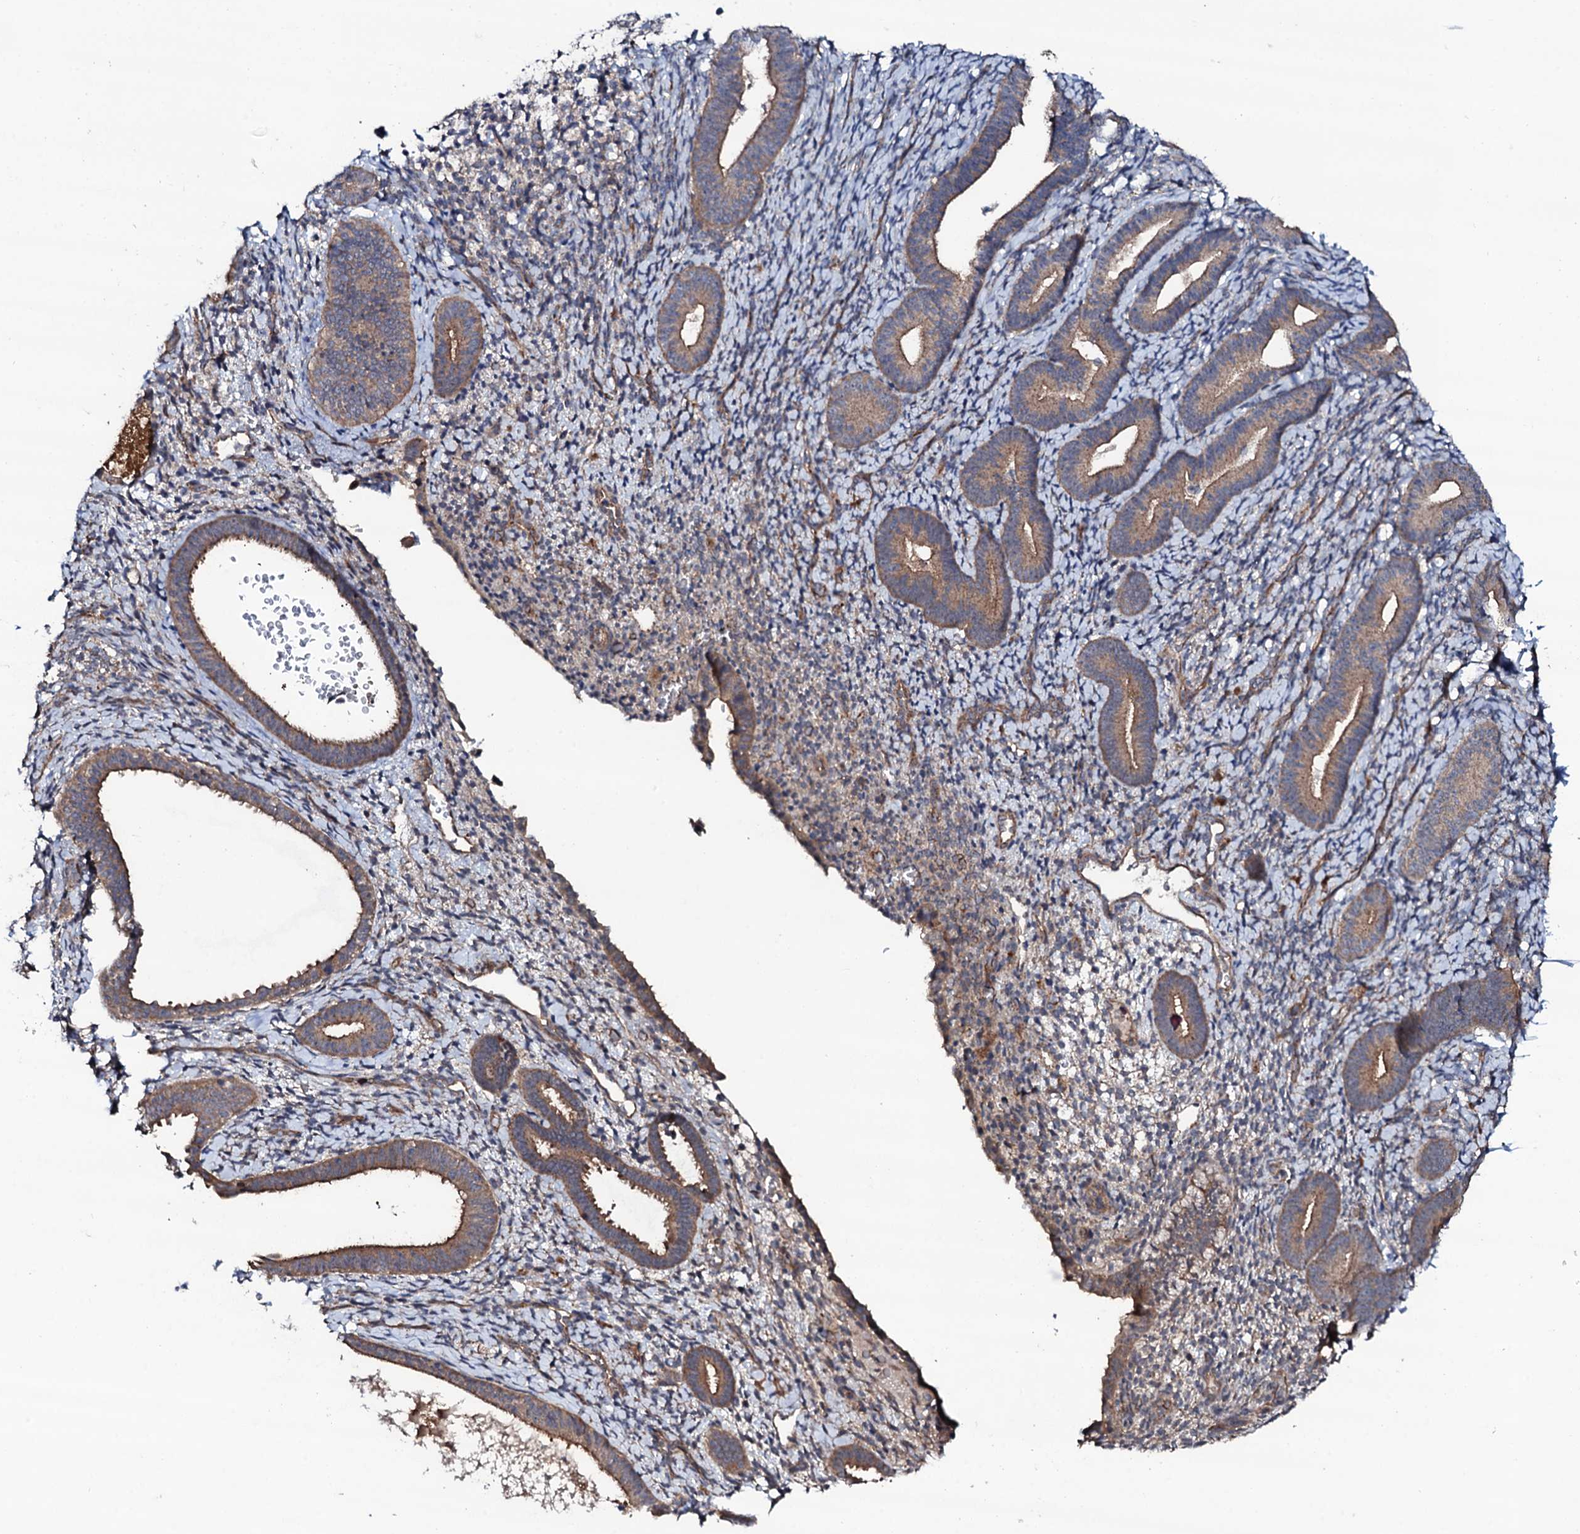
{"staining": {"intensity": "weak", "quantity": "25%-75%", "location": "cytoplasmic/membranous"}, "tissue": "endometrium", "cell_type": "Cells in endometrial stroma", "image_type": "normal", "snomed": [{"axis": "morphology", "description": "Normal tissue, NOS"}, {"axis": "topography", "description": "Endometrium"}], "caption": "This image shows immunohistochemistry staining of benign endometrium, with low weak cytoplasmic/membranous staining in approximately 25%-75% of cells in endometrial stroma.", "gene": "CIAO2A", "patient": {"sex": "female", "age": 65}}